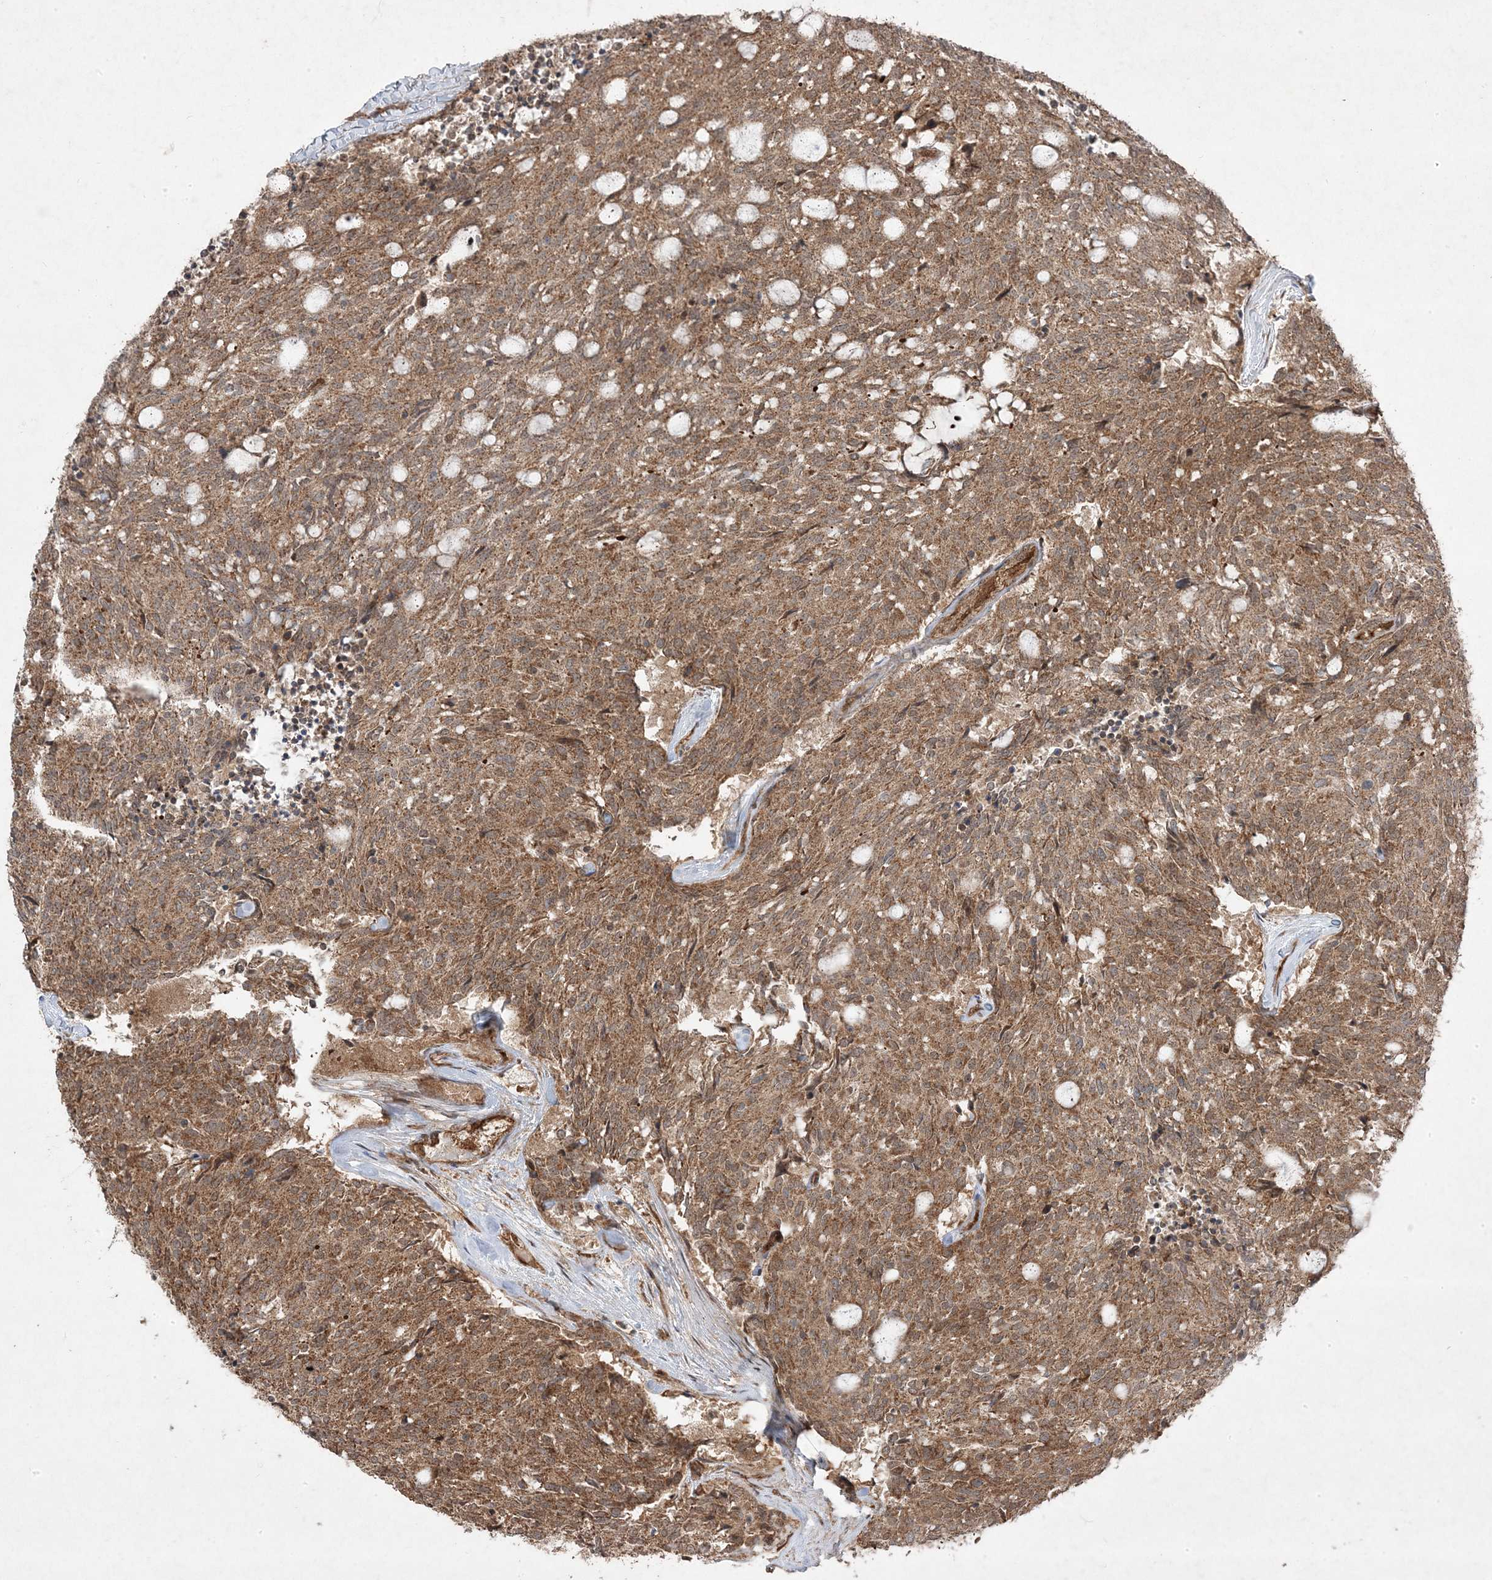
{"staining": {"intensity": "moderate", "quantity": ">75%", "location": "cytoplasmic/membranous"}, "tissue": "carcinoid", "cell_type": "Tumor cells", "image_type": "cancer", "snomed": [{"axis": "morphology", "description": "Carcinoid, malignant, NOS"}, {"axis": "topography", "description": "Pancreas"}], "caption": "The immunohistochemical stain shows moderate cytoplasmic/membranous positivity in tumor cells of carcinoid (malignant) tissue.", "gene": "PLEKHM2", "patient": {"sex": "female", "age": 54}}